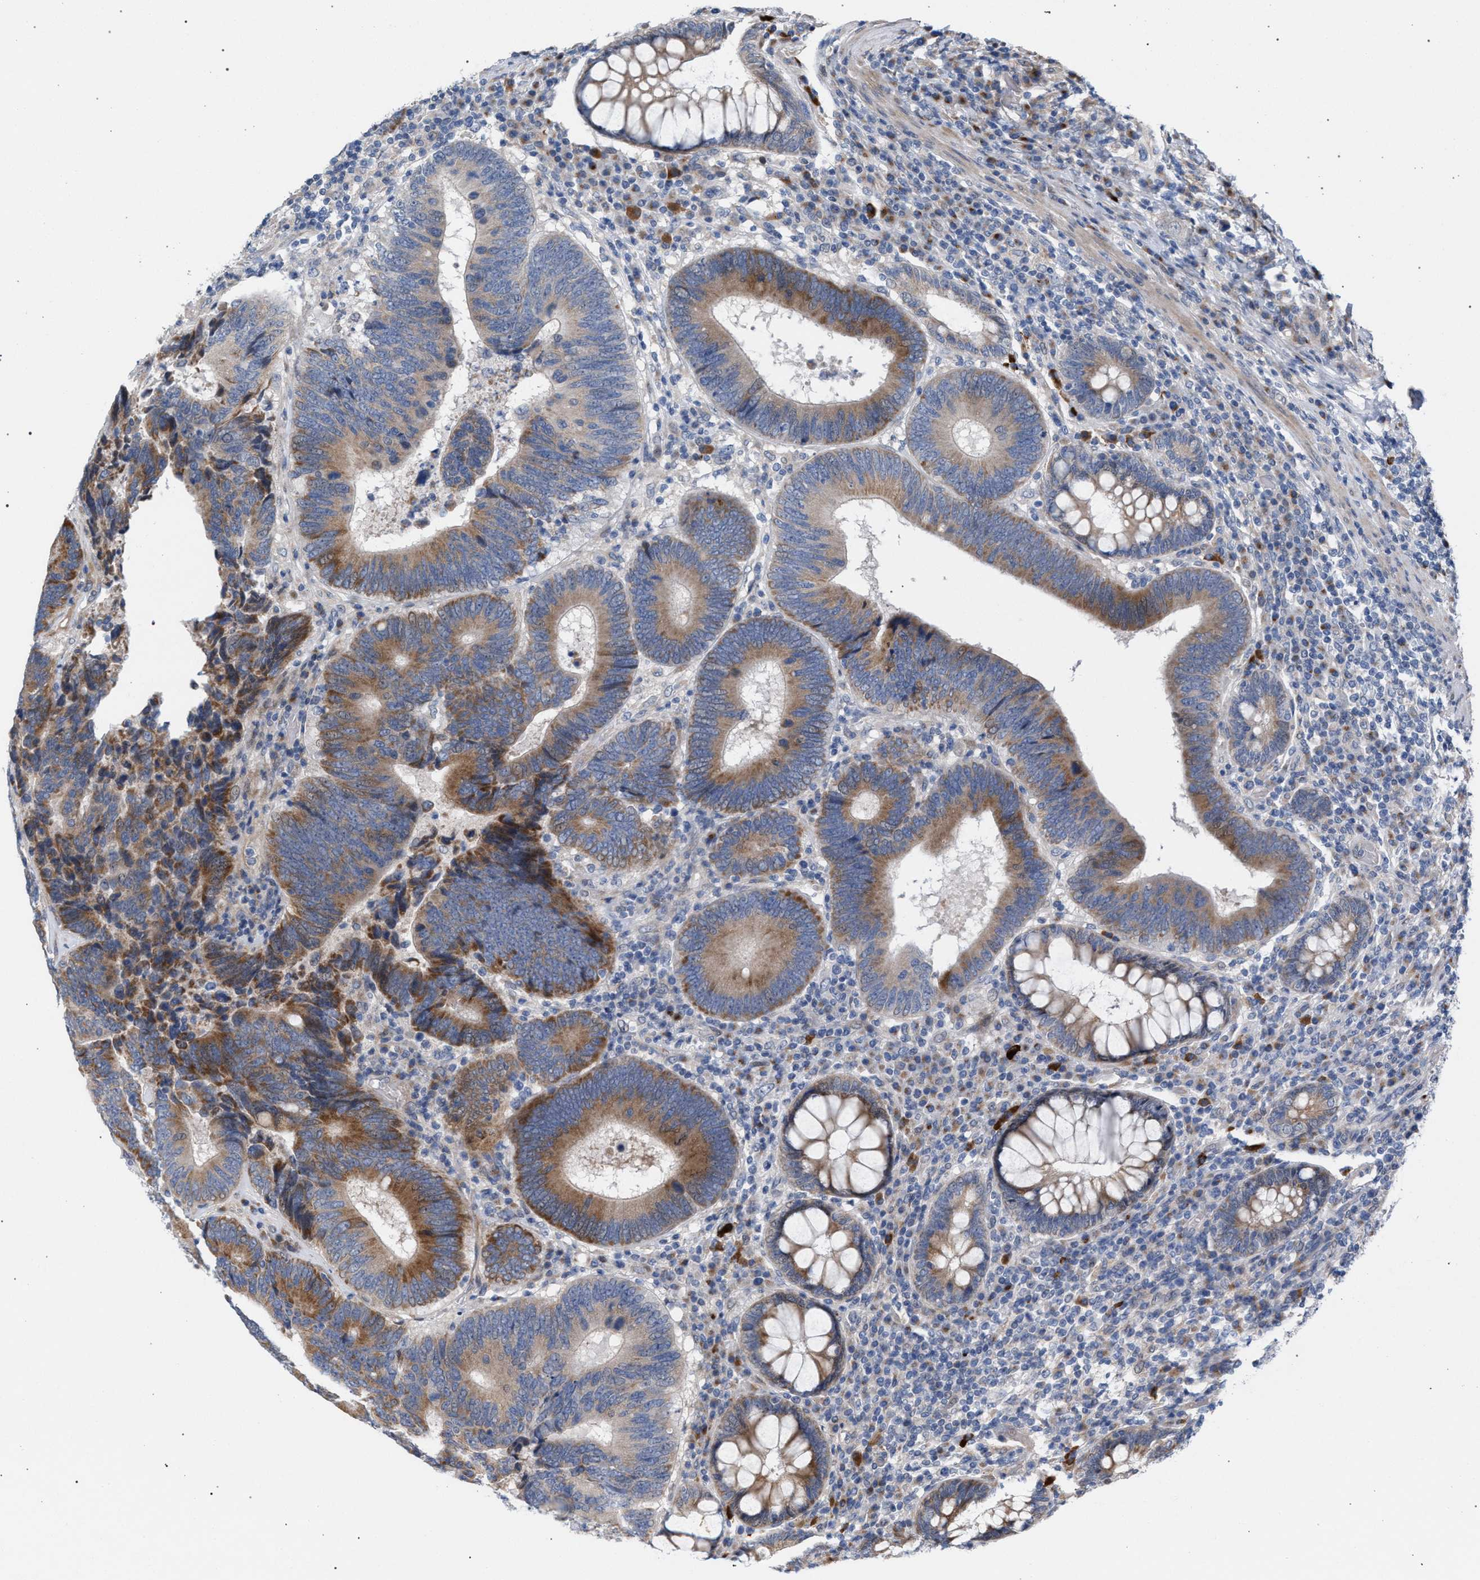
{"staining": {"intensity": "moderate", "quantity": ">75%", "location": "cytoplasmic/membranous"}, "tissue": "colorectal cancer", "cell_type": "Tumor cells", "image_type": "cancer", "snomed": [{"axis": "morphology", "description": "Adenocarcinoma, NOS"}, {"axis": "topography", "description": "Colon"}], "caption": "Protein staining of adenocarcinoma (colorectal) tissue shows moderate cytoplasmic/membranous expression in about >75% of tumor cells.", "gene": "RNF135", "patient": {"sex": "female", "age": 78}}